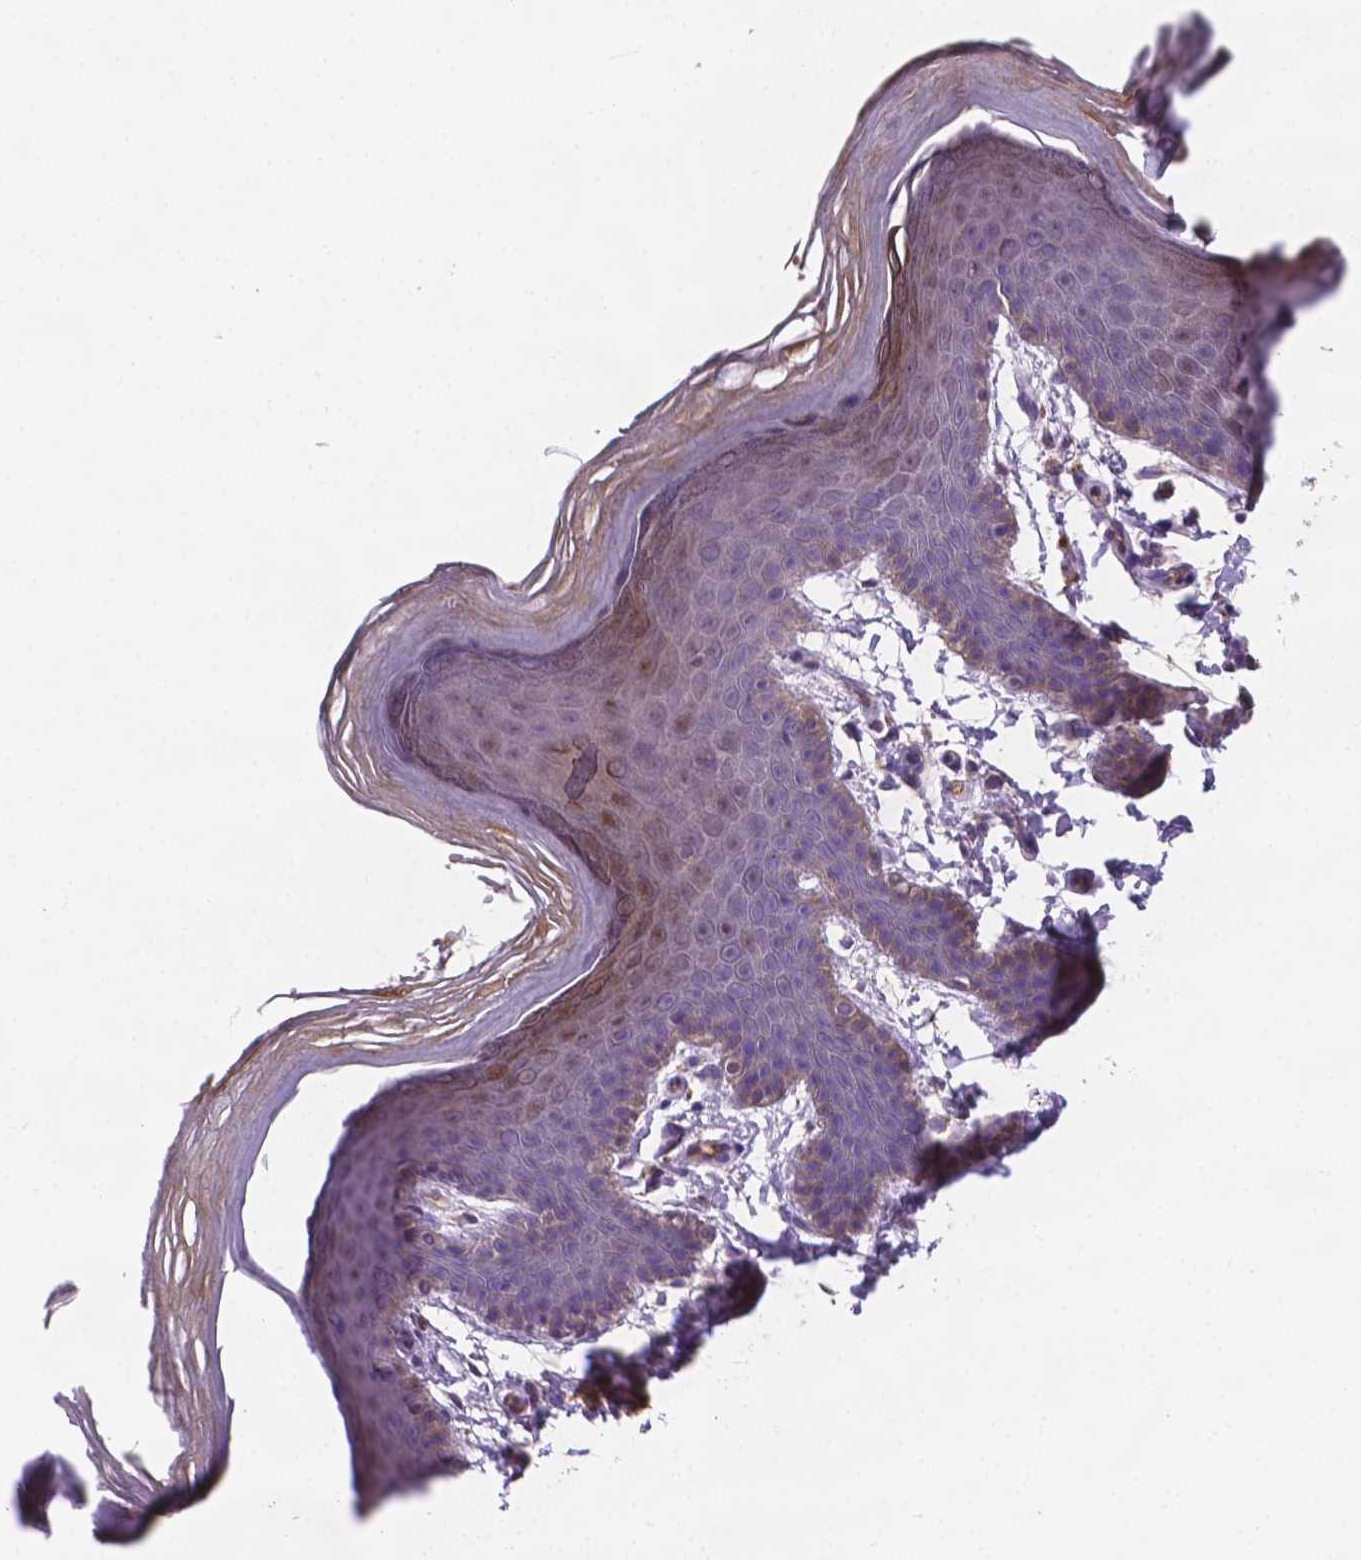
{"staining": {"intensity": "moderate", "quantity": "<25%", "location": "cytoplasmic/membranous"}, "tissue": "skin", "cell_type": "Epidermal cells", "image_type": "normal", "snomed": [{"axis": "morphology", "description": "Normal tissue, NOS"}, {"axis": "topography", "description": "Anal"}], "caption": "Epidermal cells exhibit low levels of moderate cytoplasmic/membranous positivity in approximately <25% of cells in normal human skin.", "gene": "TM4SF20", "patient": {"sex": "male", "age": 53}}